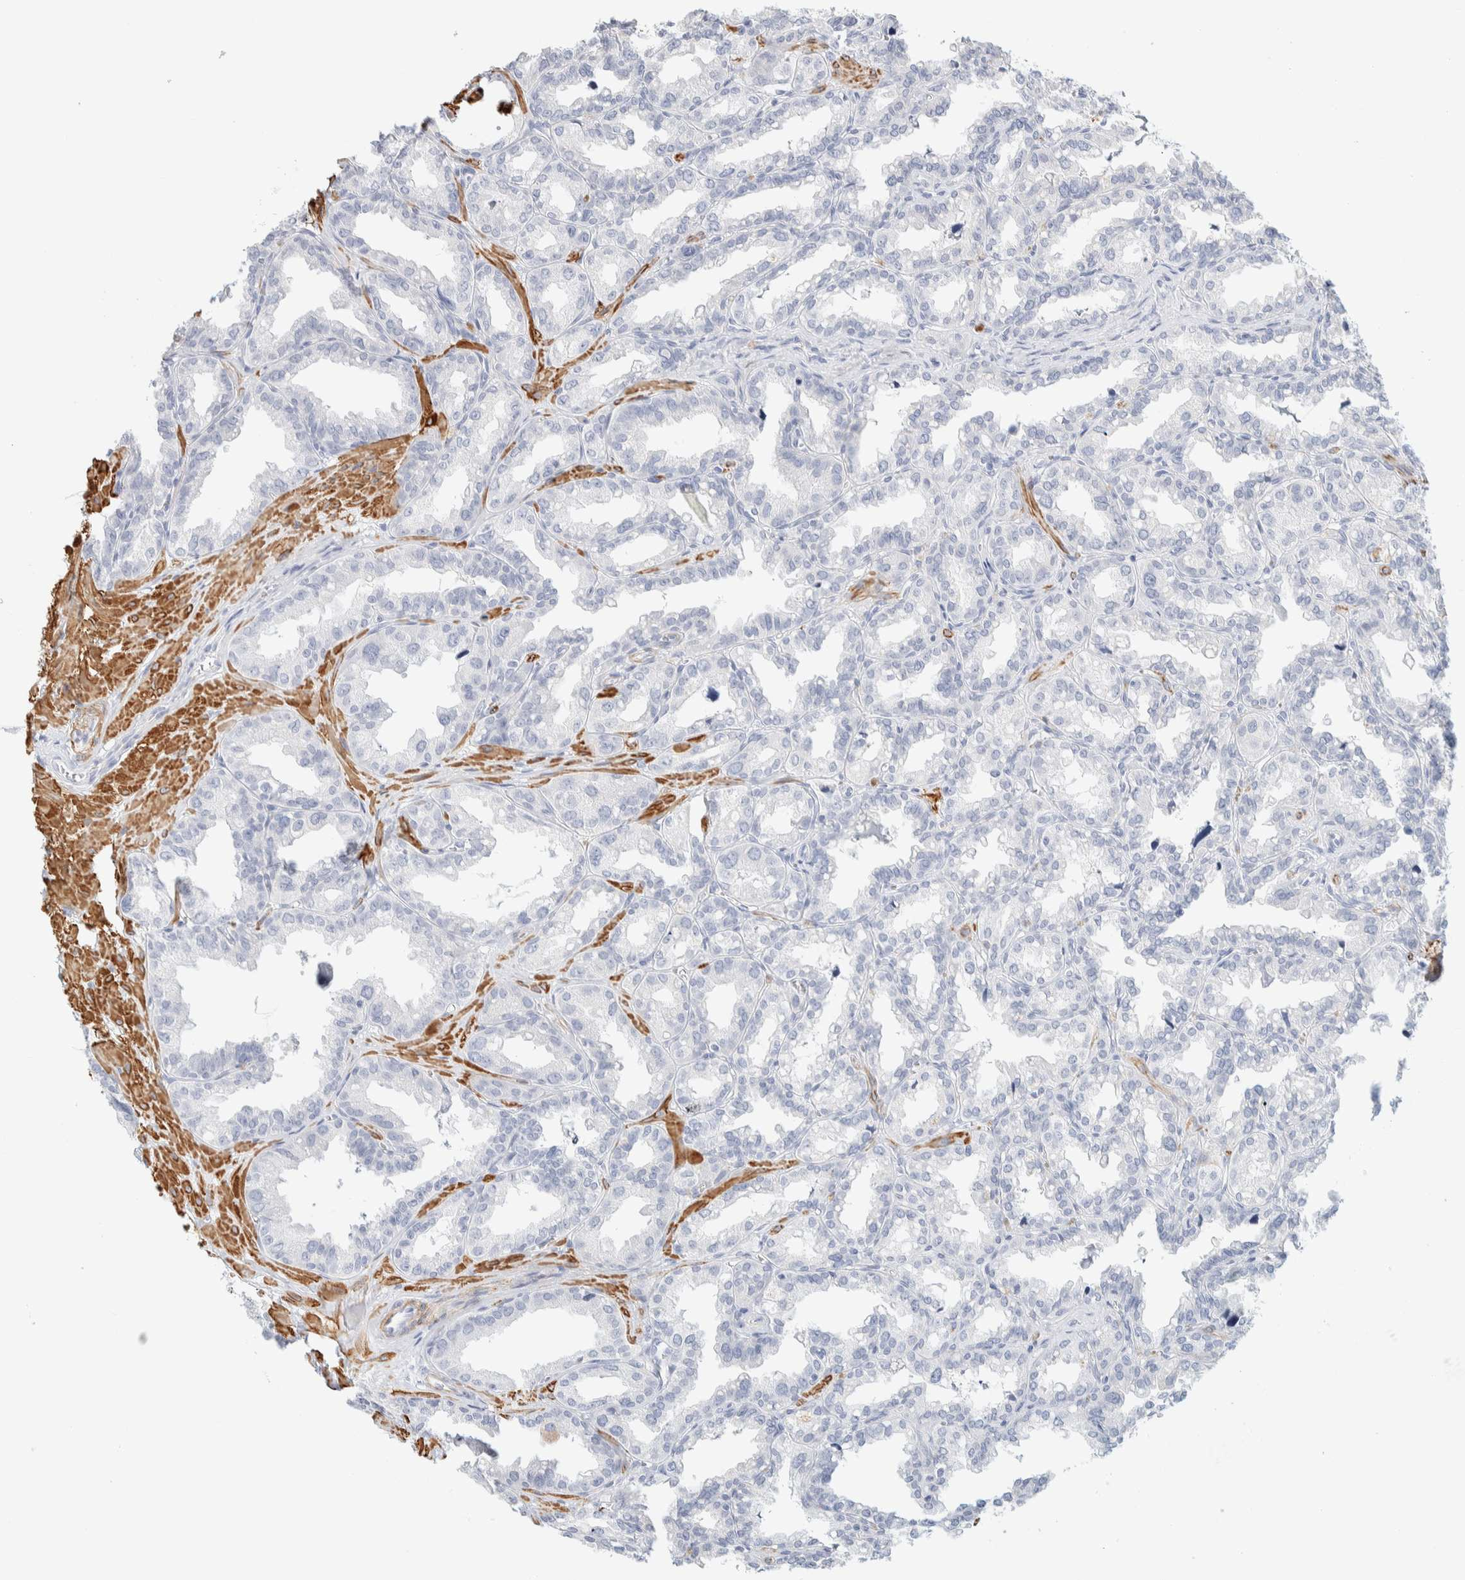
{"staining": {"intensity": "negative", "quantity": "none", "location": "none"}, "tissue": "seminal vesicle", "cell_type": "Glandular cells", "image_type": "normal", "snomed": [{"axis": "morphology", "description": "Normal tissue, NOS"}, {"axis": "topography", "description": "Prostate"}, {"axis": "topography", "description": "Seminal veicle"}], "caption": "Protein analysis of normal seminal vesicle exhibits no significant positivity in glandular cells. (DAB immunohistochemistry (IHC) visualized using brightfield microscopy, high magnification).", "gene": "AFMID", "patient": {"sex": "male", "age": 51}}